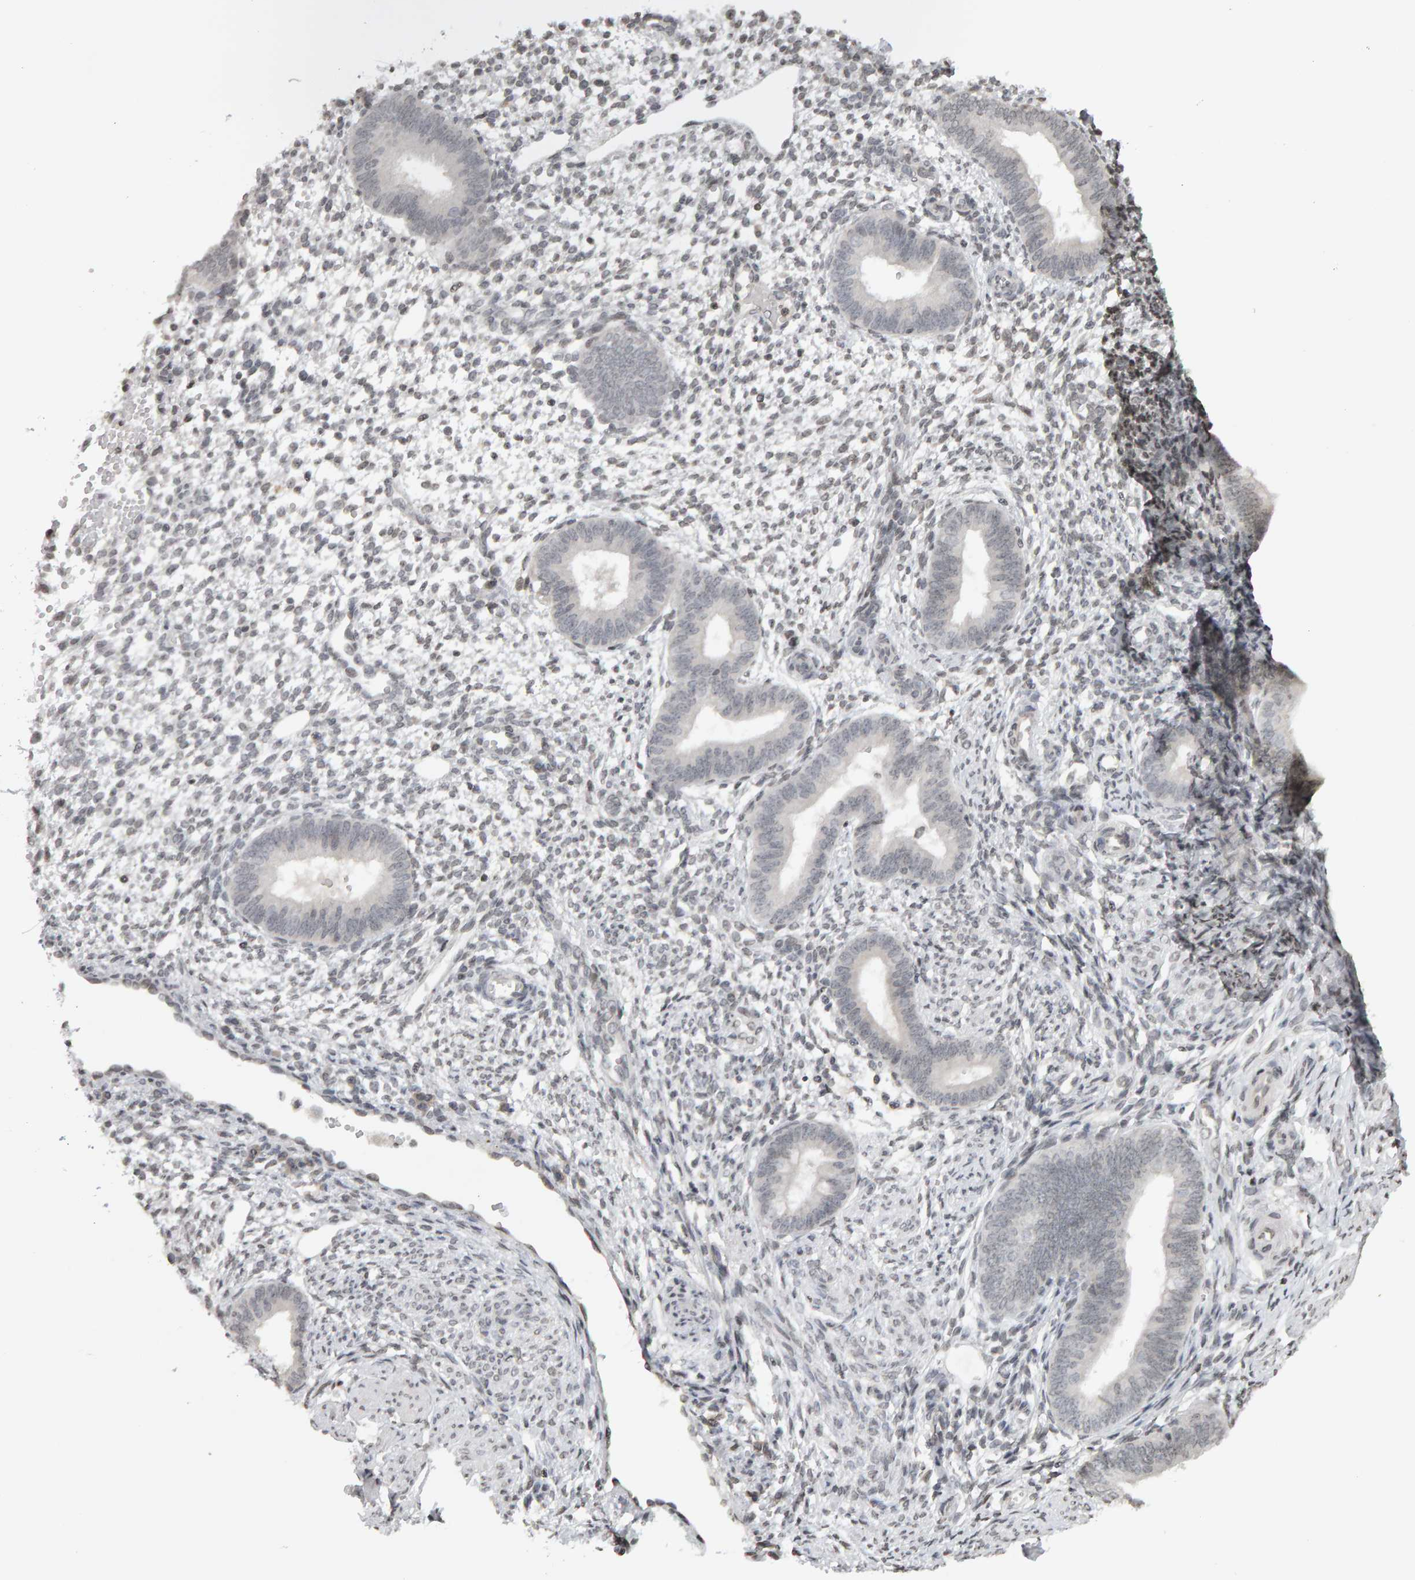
{"staining": {"intensity": "negative", "quantity": "none", "location": "none"}, "tissue": "endometrium", "cell_type": "Cells in endometrial stroma", "image_type": "normal", "snomed": [{"axis": "morphology", "description": "Normal tissue, NOS"}, {"axis": "topography", "description": "Endometrium"}], "caption": "A high-resolution photomicrograph shows IHC staining of normal endometrium, which demonstrates no significant expression in cells in endometrial stroma. Nuclei are stained in blue.", "gene": "TRAM1", "patient": {"sex": "female", "age": 46}}